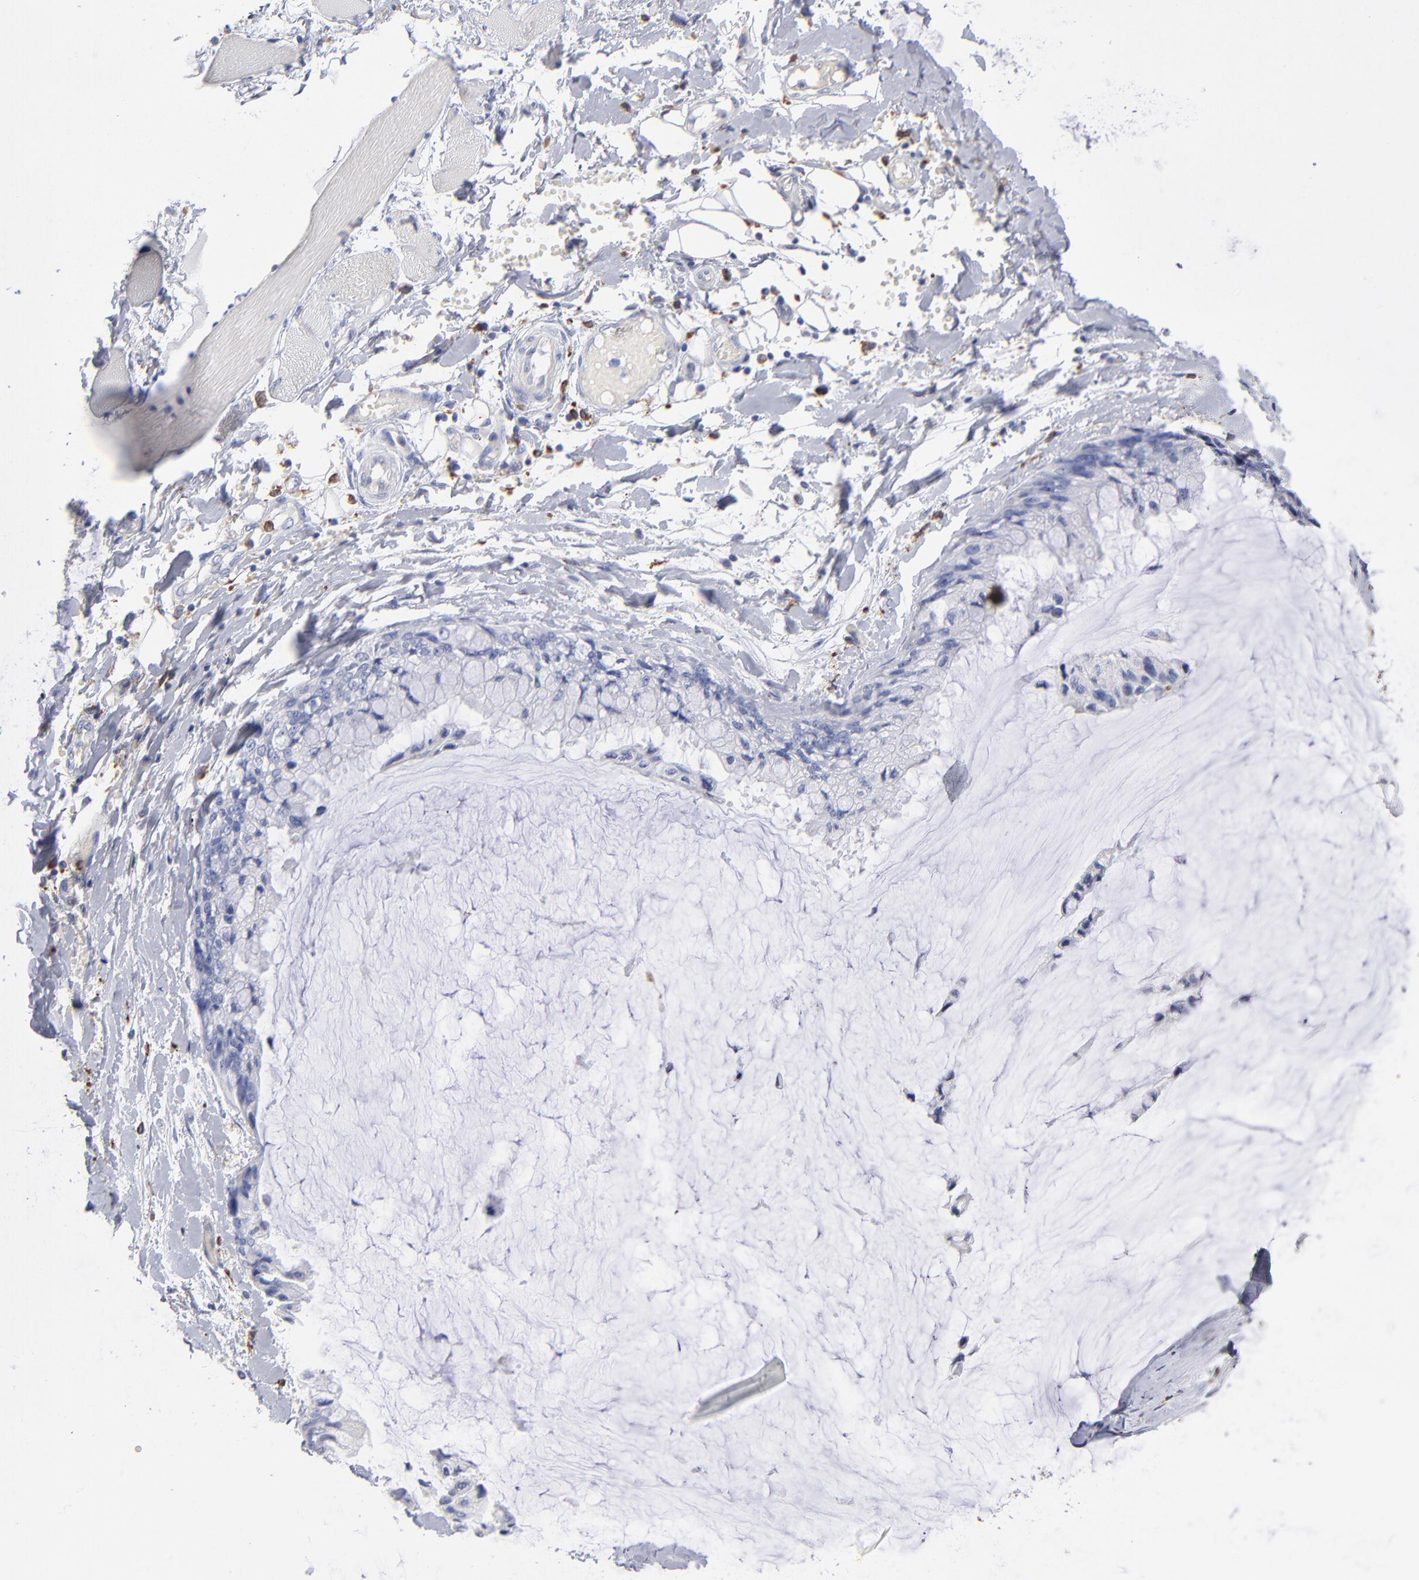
{"staining": {"intensity": "negative", "quantity": "none", "location": "none"}, "tissue": "ovarian cancer", "cell_type": "Tumor cells", "image_type": "cancer", "snomed": [{"axis": "morphology", "description": "Cystadenocarcinoma, mucinous, NOS"}, {"axis": "topography", "description": "Ovary"}], "caption": "An image of ovarian cancer stained for a protein reveals no brown staining in tumor cells. (DAB IHC visualized using brightfield microscopy, high magnification).", "gene": "CD180", "patient": {"sex": "female", "age": 39}}